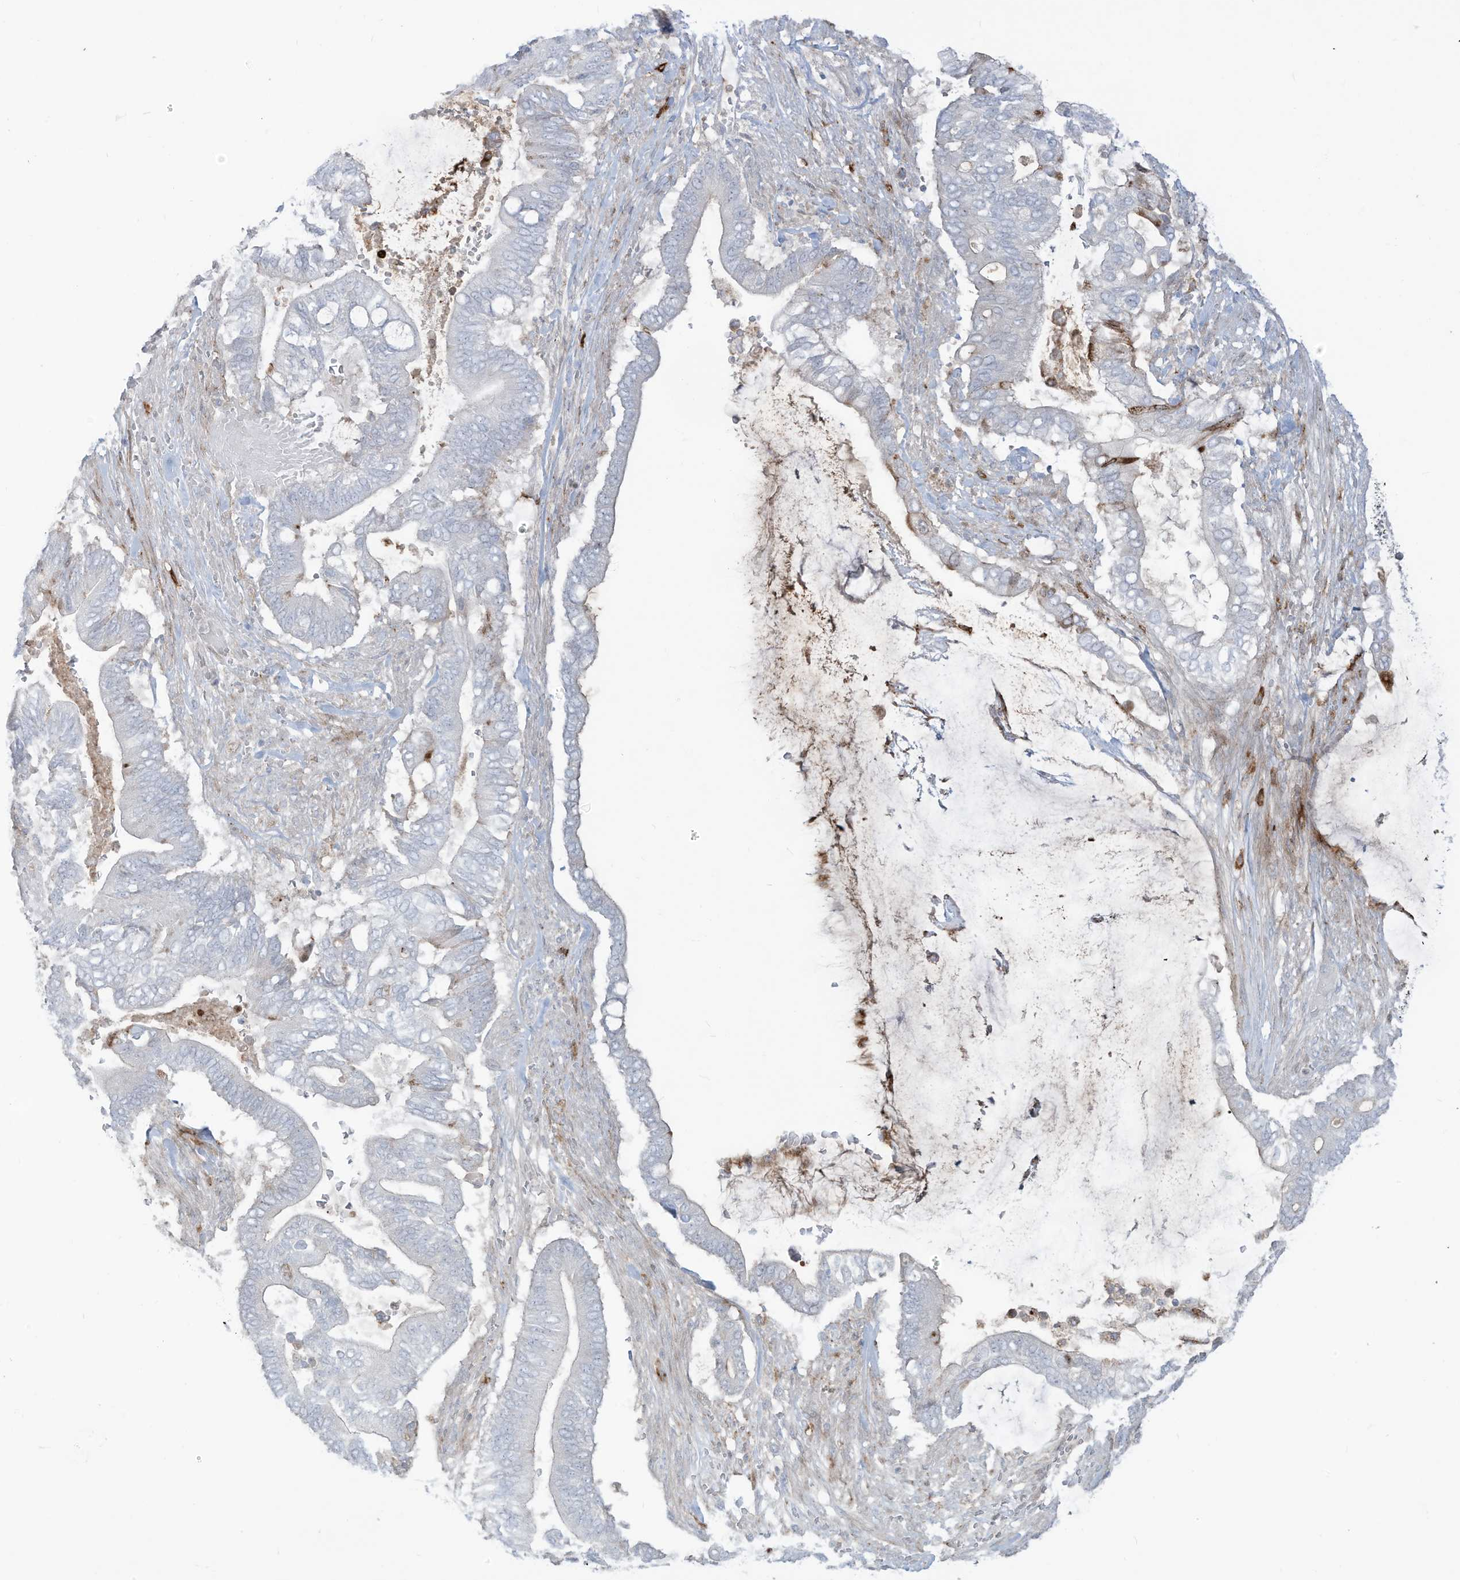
{"staining": {"intensity": "negative", "quantity": "none", "location": "none"}, "tissue": "pancreatic cancer", "cell_type": "Tumor cells", "image_type": "cancer", "snomed": [{"axis": "morphology", "description": "Adenocarcinoma, NOS"}, {"axis": "topography", "description": "Pancreas"}], "caption": "Photomicrograph shows no significant protein positivity in tumor cells of pancreatic adenocarcinoma.", "gene": "NOTO", "patient": {"sex": "male", "age": 68}}